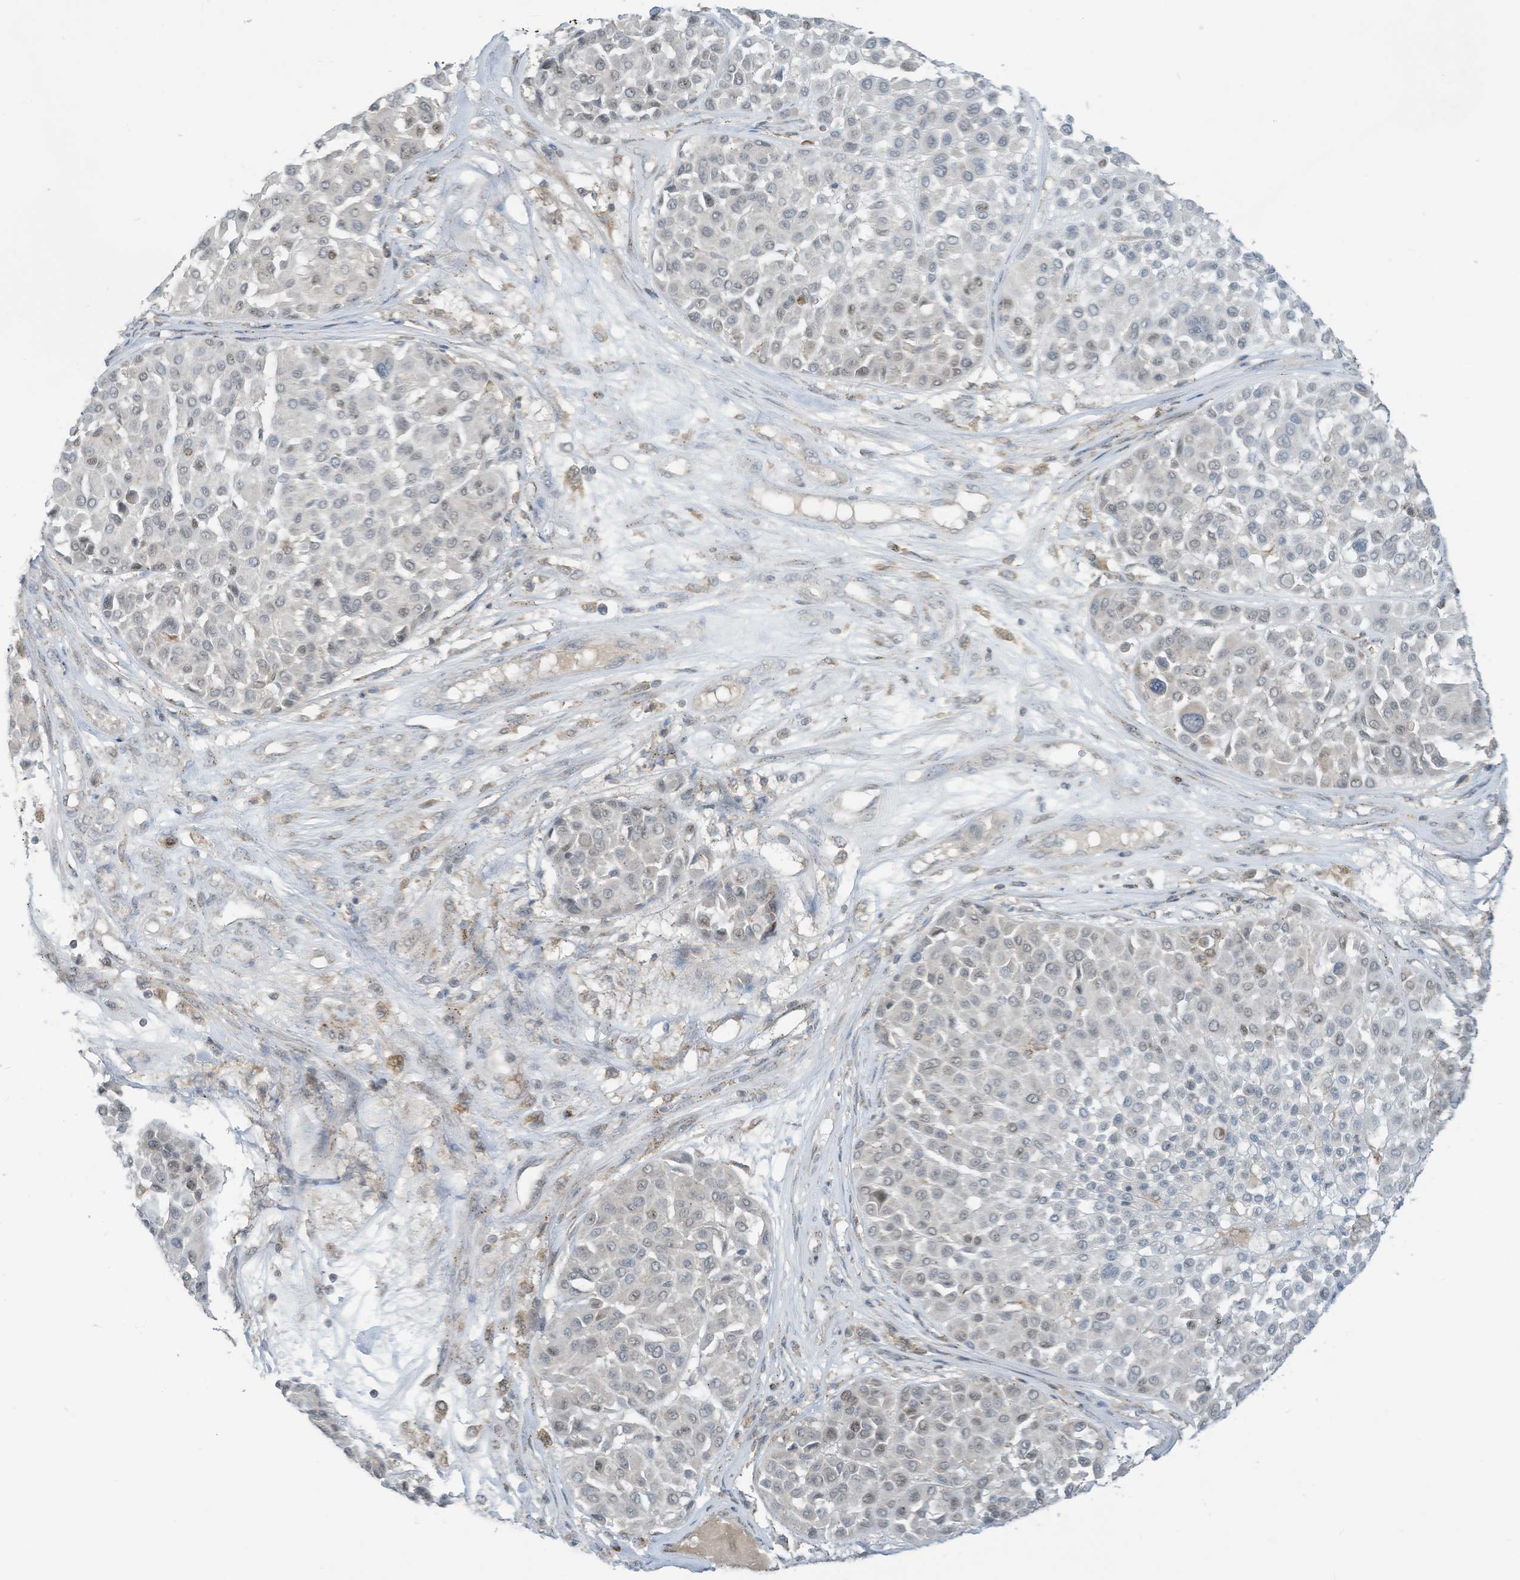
{"staining": {"intensity": "negative", "quantity": "none", "location": "none"}, "tissue": "melanoma", "cell_type": "Tumor cells", "image_type": "cancer", "snomed": [{"axis": "morphology", "description": "Malignant melanoma, Metastatic site"}, {"axis": "topography", "description": "Soft tissue"}], "caption": "Immunohistochemistry (IHC) histopathology image of neoplastic tissue: malignant melanoma (metastatic site) stained with DAB (3,3'-diaminobenzidine) reveals no significant protein staining in tumor cells. (DAB (3,3'-diaminobenzidine) immunohistochemistry visualized using brightfield microscopy, high magnification).", "gene": "PARVG", "patient": {"sex": "male", "age": 41}}